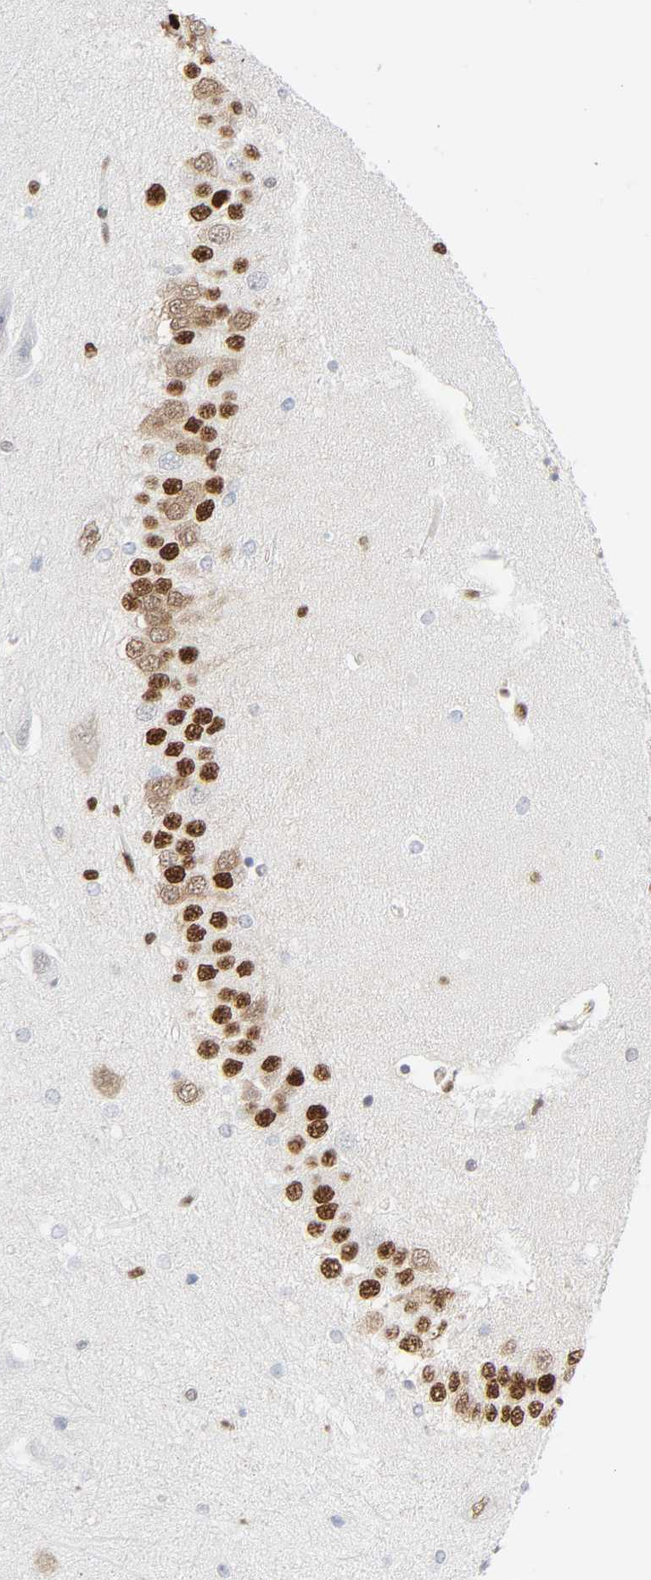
{"staining": {"intensity": "negative", "quantity": "none", "location": "none"}, "tissue": "hippocampus", "cell_type": "Glial cells", "image_type": "normal", "snomed": [{"axis": "morphology", "description": "Normal tissue, NOS"}, {"axis": "topography", "description": "Hippocampus"}], "caption": "Glial cells show no significant expression in normal hippocampus.", "gene": "WAS", "patient": {"sex": "female", "age": 54}}